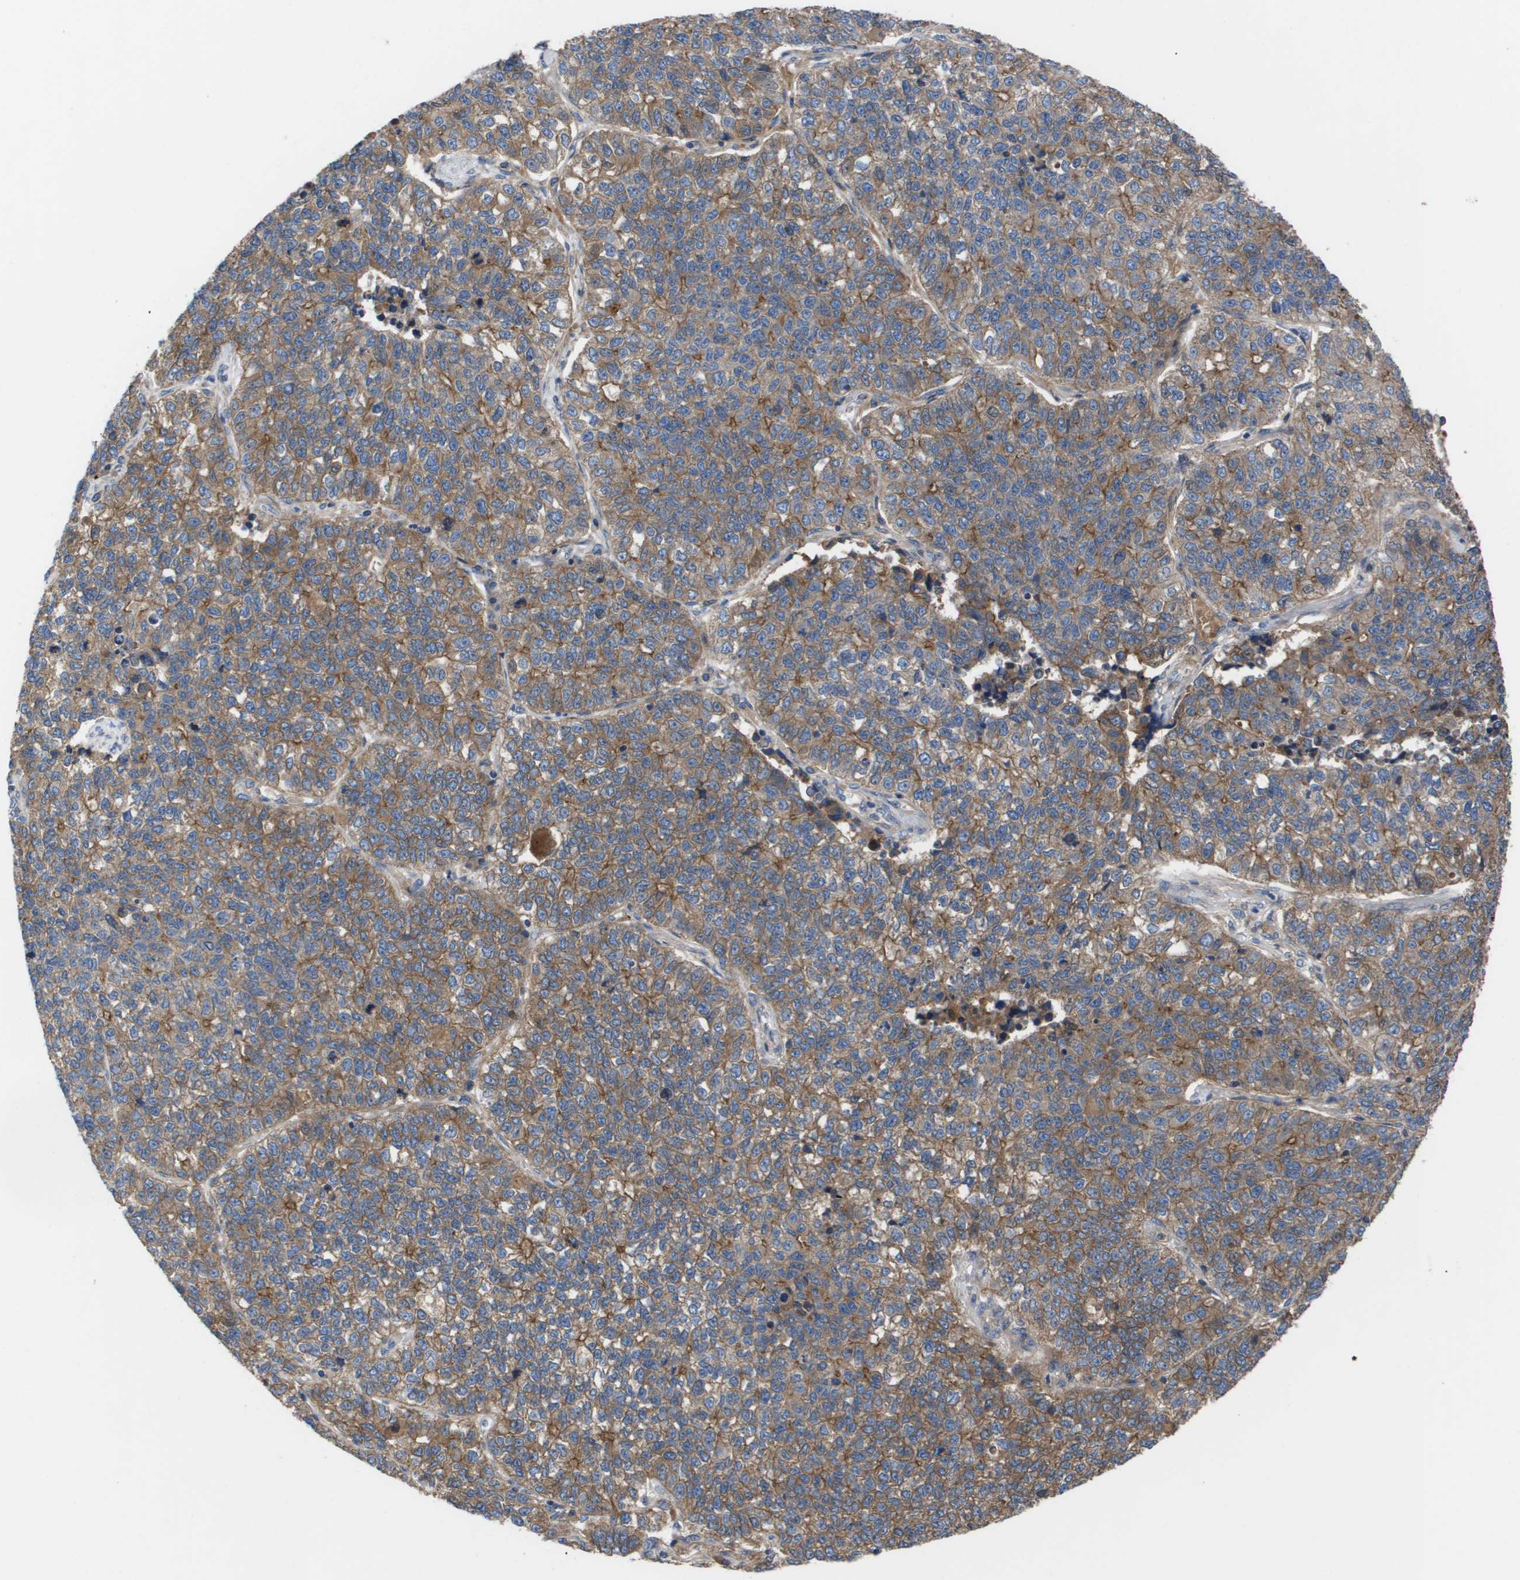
{"staining": {"intensity": "moderate", "quantity": ">75%", "location": "cytoplasmic/membranous"}, "tissue": "lung cancer", "cell_type": "Tumor cells", "image_type": "cancer", "snomed": [{"axis": "morphology", "description": "Adenocarcinoma, NOS"}, {"axis": "topography", "description": "Lung"}], "caption": "Immunohistochemistry histopathology image of neoplastic tissue: lung adenocarcinoma stained using IHC exhibits medium levels of moderate protein expression localized specifically in the cytoplasmic/membranous of tumor cells, appearing as a cytoplasmic/membranous brown color.", "gene": "SERPINA6", "patient": {"sex": "male", "age": 49}}